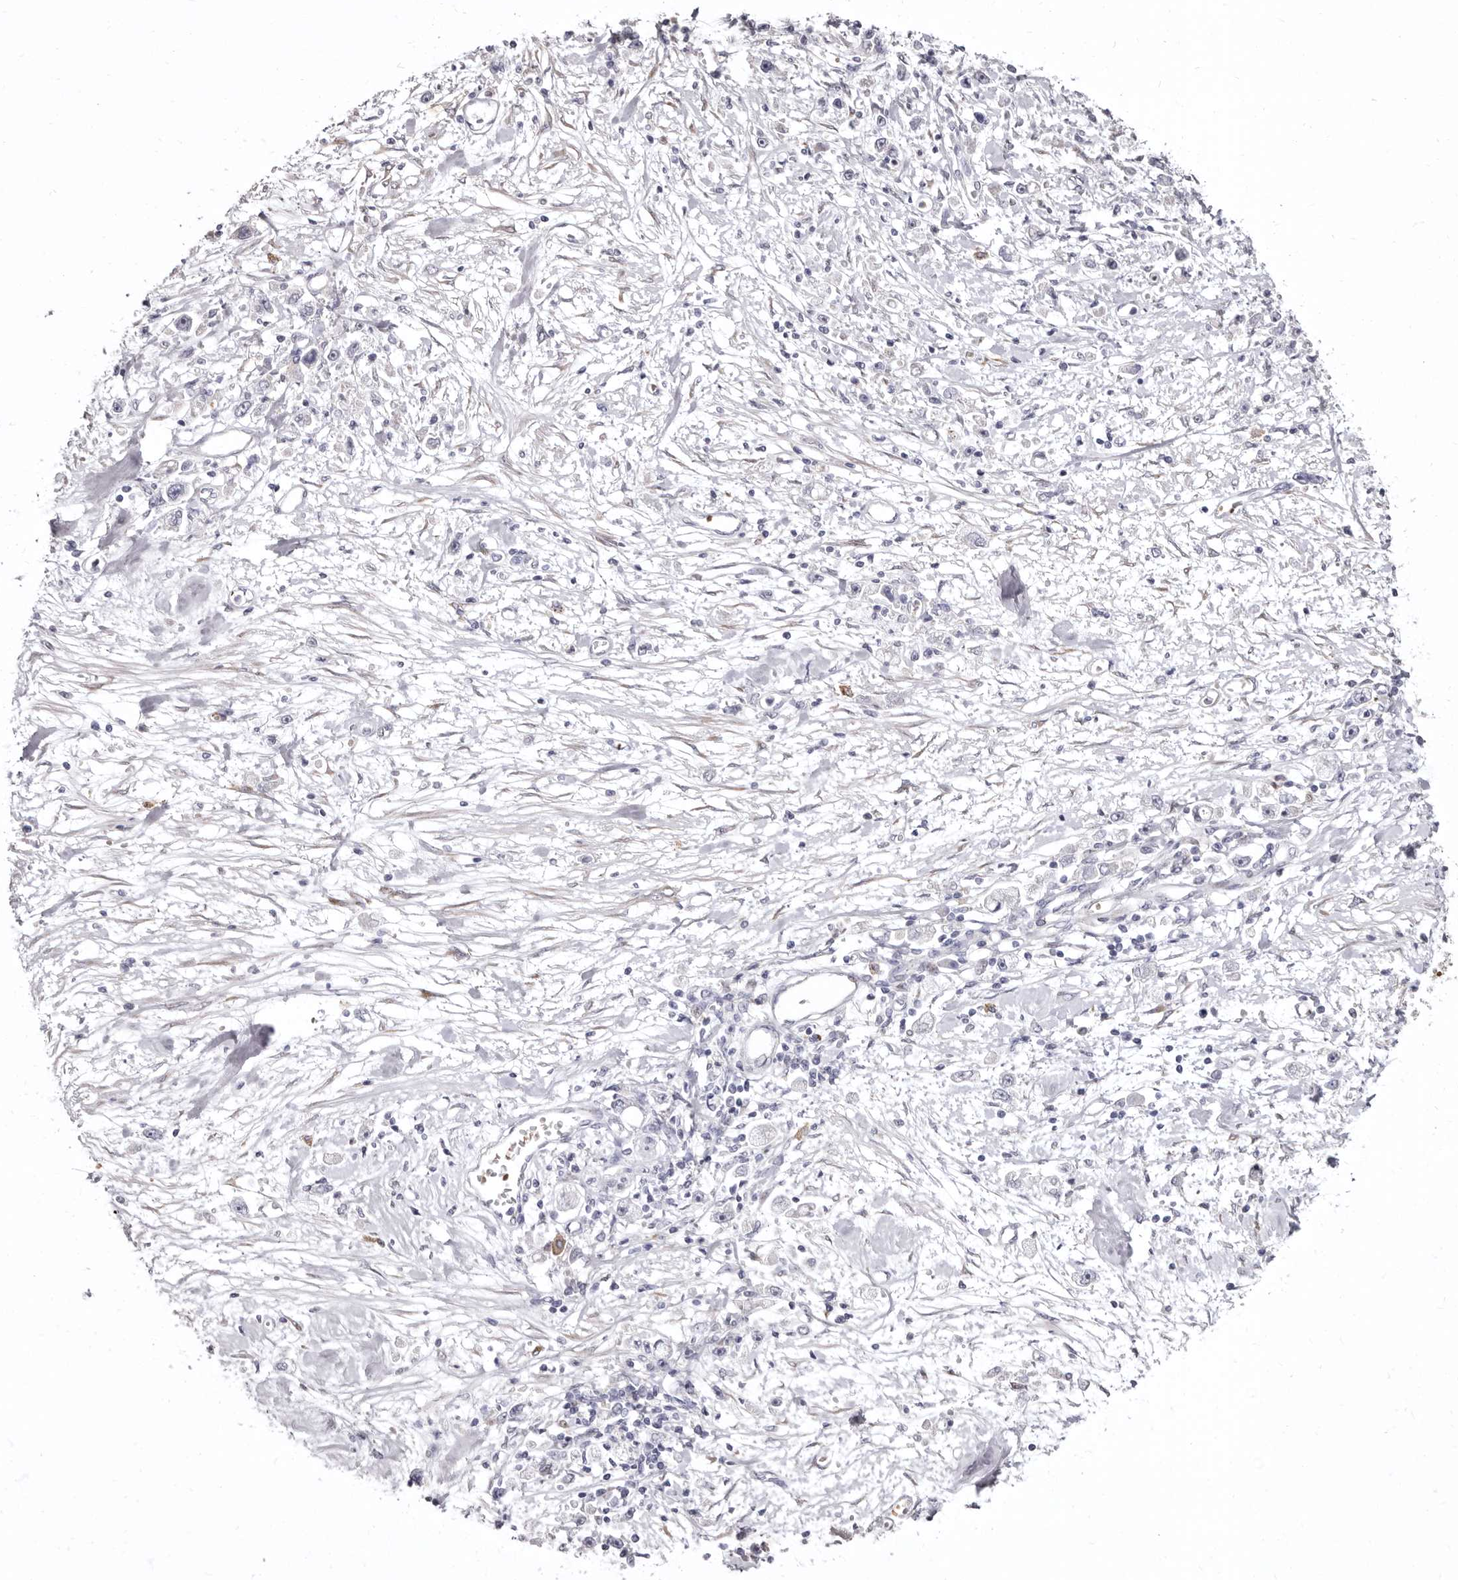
{"staining": {"intensity": "negative", "quantity": "none", "location": "none"}, "tissue": "stomach cancer", "cell_type": "Tumor cells", "image_type": "cancer", "snomed": [{"axis": "morphology", "description": "Adenocarcinoma, NOS"}, {"axis": "topography", "description": "Stomach"}], "caption": "An immunohistochemistry (IHC) image of adenocarcinoma (stomach) is shown. There is no staining in tumor cells of adenocarcinoma (stomach). (DAB immunohistochemistry (IHC), high magnification).", "gene": "AIDA", "patient": {"sex": "female", "age": 59}}